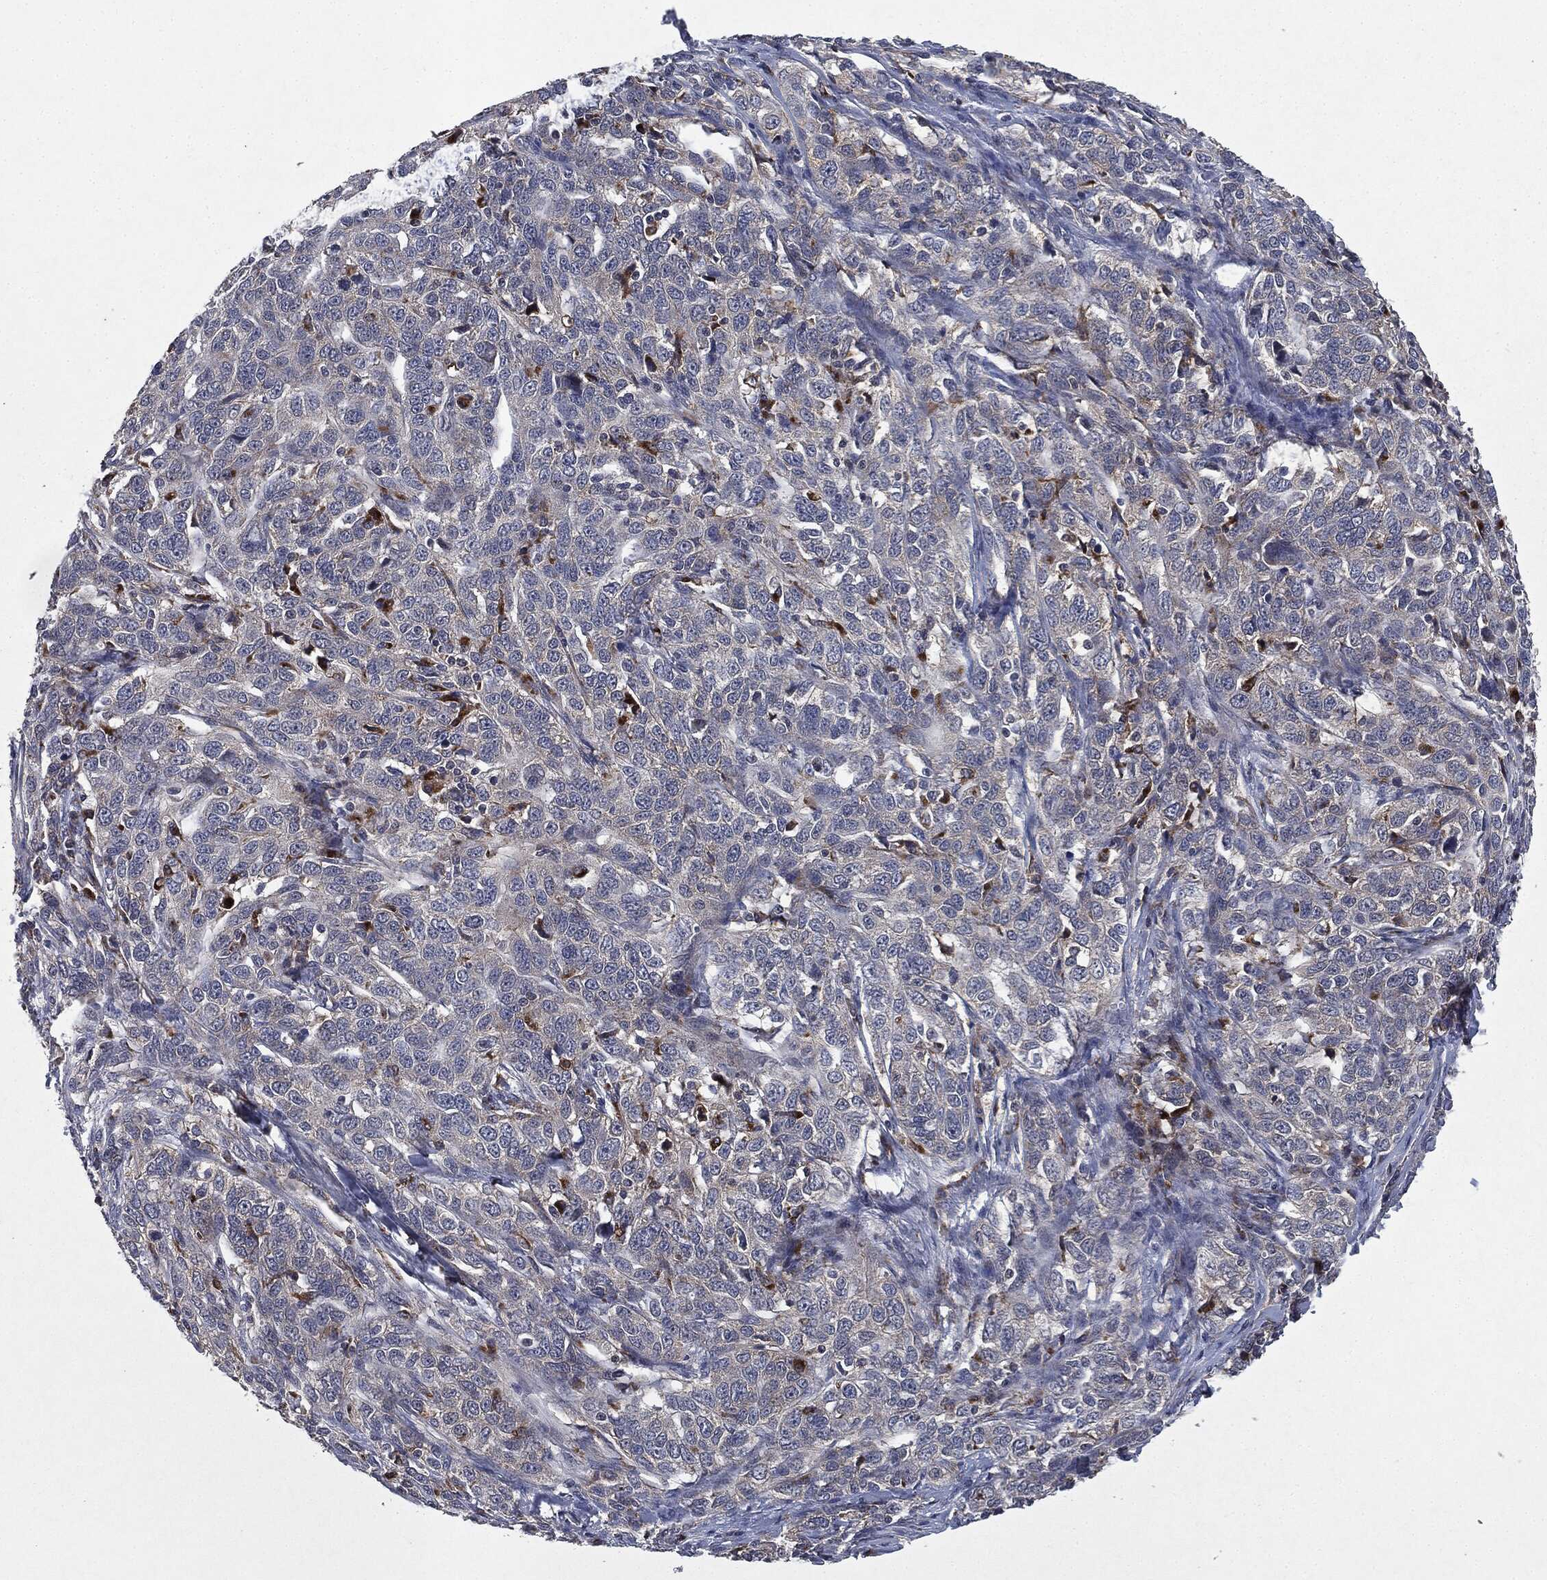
{"staining": {"intensity": "negative", "quantity": "none", "location": "none"}, "tissue": "ovarian cancer", "cell_type": "Tumor cells", "image_type": "cancer", "snomed": [{"axis": "morphology", "description": "Cystadenocarcinoma, serous, NOS"}, {"axis": "topography", "description": "Ovary"}], "caption": "High magnification brightfield microscopy of serous cystadenocarcinoma (ovarian) stained with DAB (3,3'-diaminobenzidine) (brown) and counterstained with hematoxylin (blue): tumor cells show no significant staining.", "gene": "SLC31A2", "patient": {"sex": "female", "age": 71}}